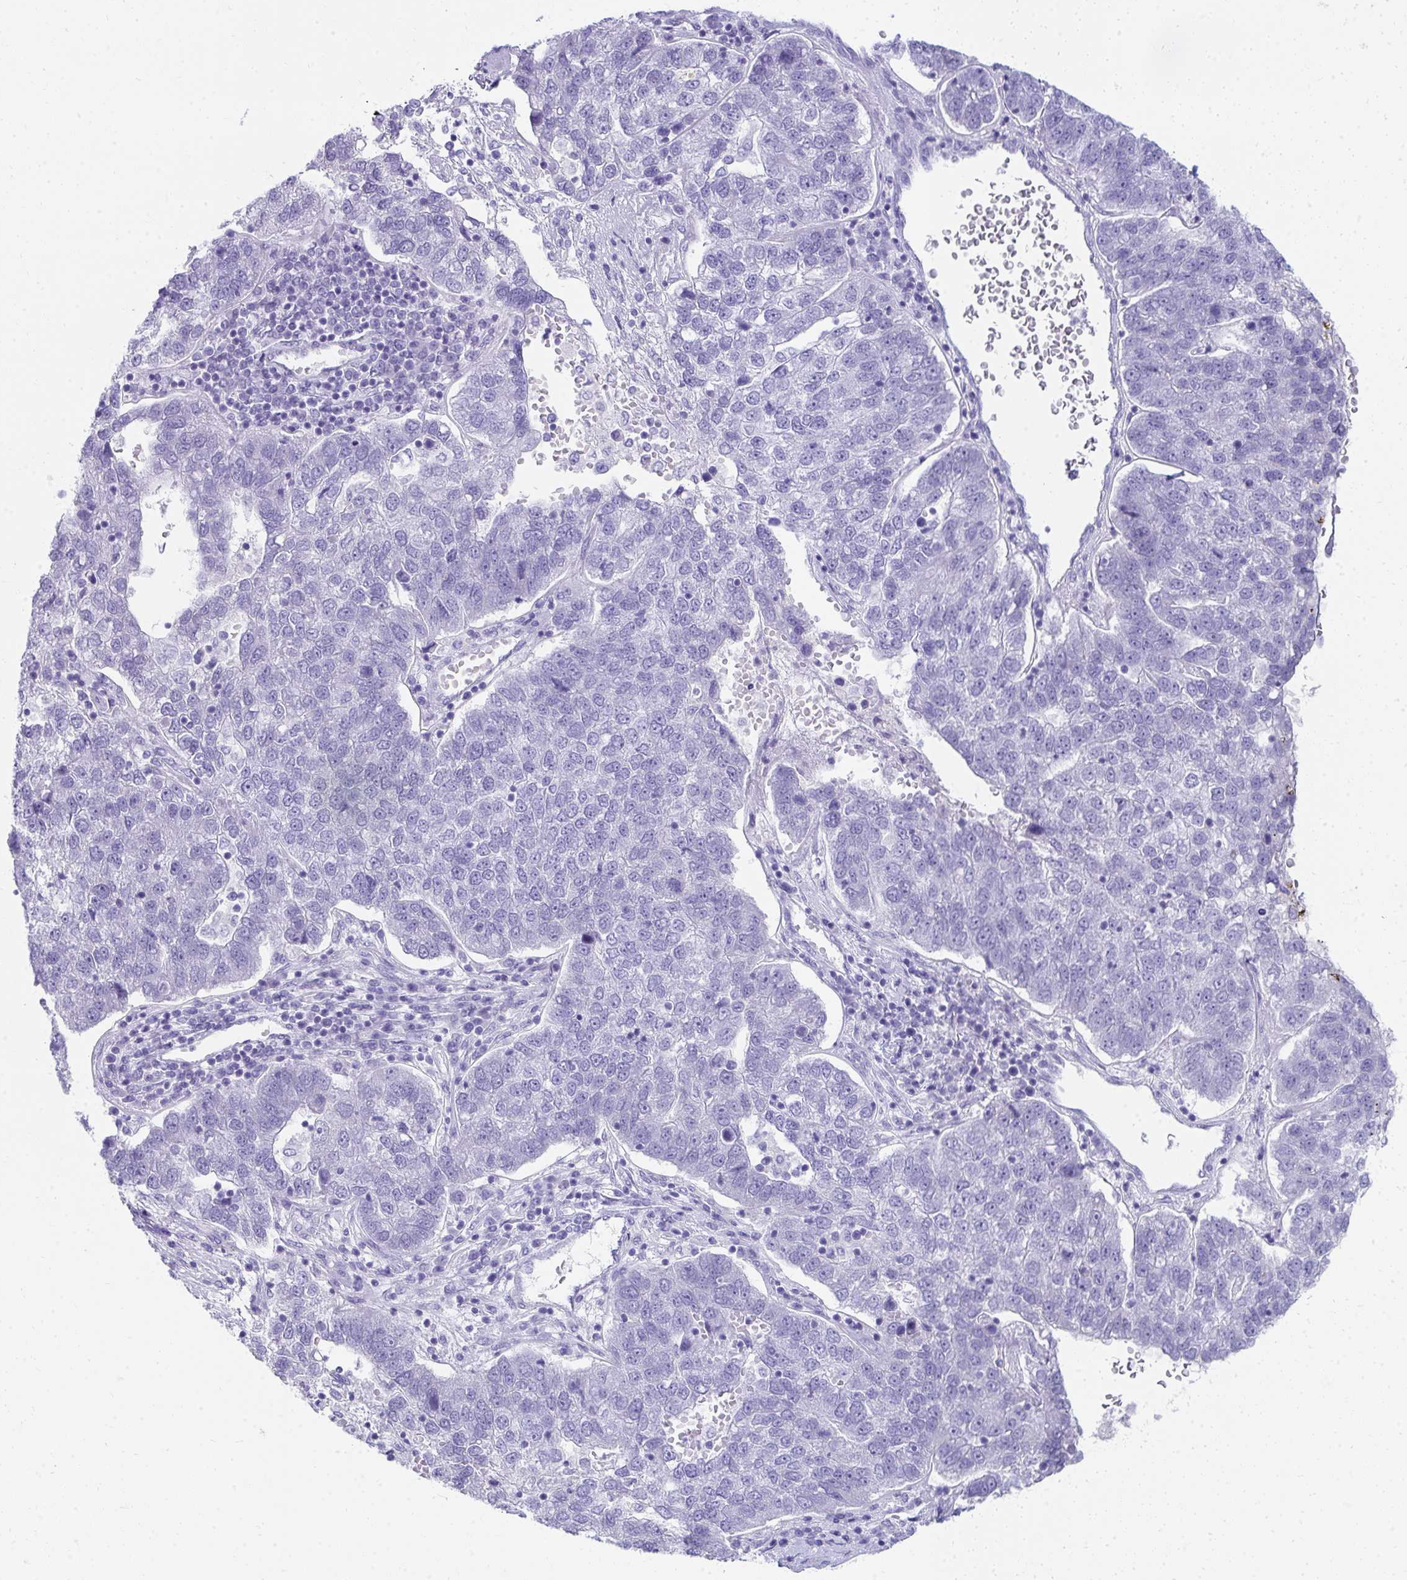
{"staining": {"intensity": "negative", "quantity": "none", "location": "none"}, "tissue": "pancreatic cancer", "cell_type": "Tumor cells", "image_type": "cancer", "snomed": [{"axis": "morphology", "description": "Adenocarcinoma, NOS"}, {"axis": "topography", "description": "Pancreas"}], "caption": "A micrograph of human adenocarcinoma (pancreatic) is negative for staining in tumor cells.", "gene": "SEC14L3", "patient": {"sex": "female", "age": 61}}